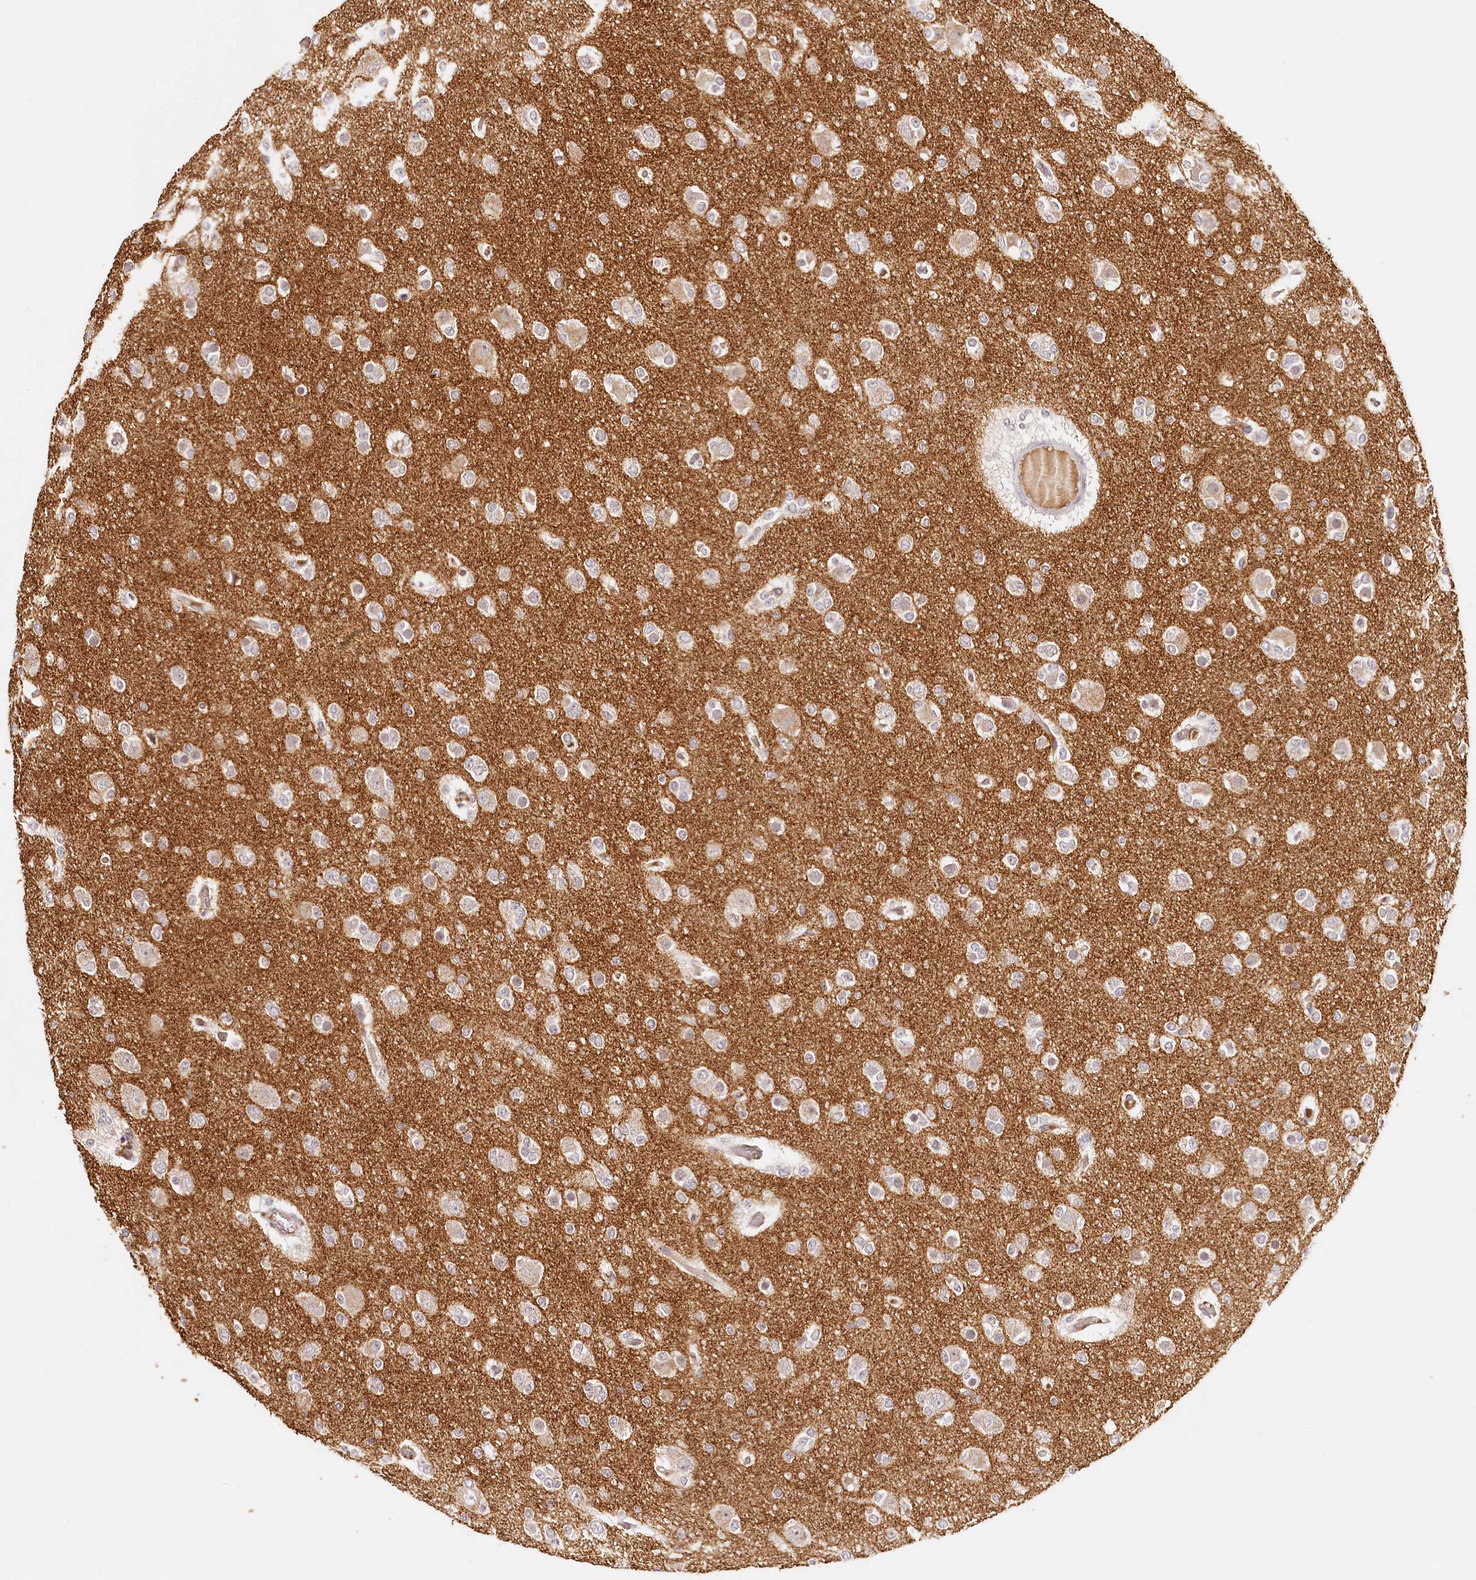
{"staining": {"intensity": "negative", "quantity": "none", "location": "none"}, "tissue": "glioma", "cell_type": "Tumor cells", "image_type": "cancer", "snomed": [{"axis": "morphology", "description": "Glioma, malignant, Low grade"}, {"axis": "topography", "description": "Brain"}], "caption": "There is no significant expression in tumor cells of glioma.", "gene": "SYNGR1", "patient": {"sex": "female", "age": 22}}